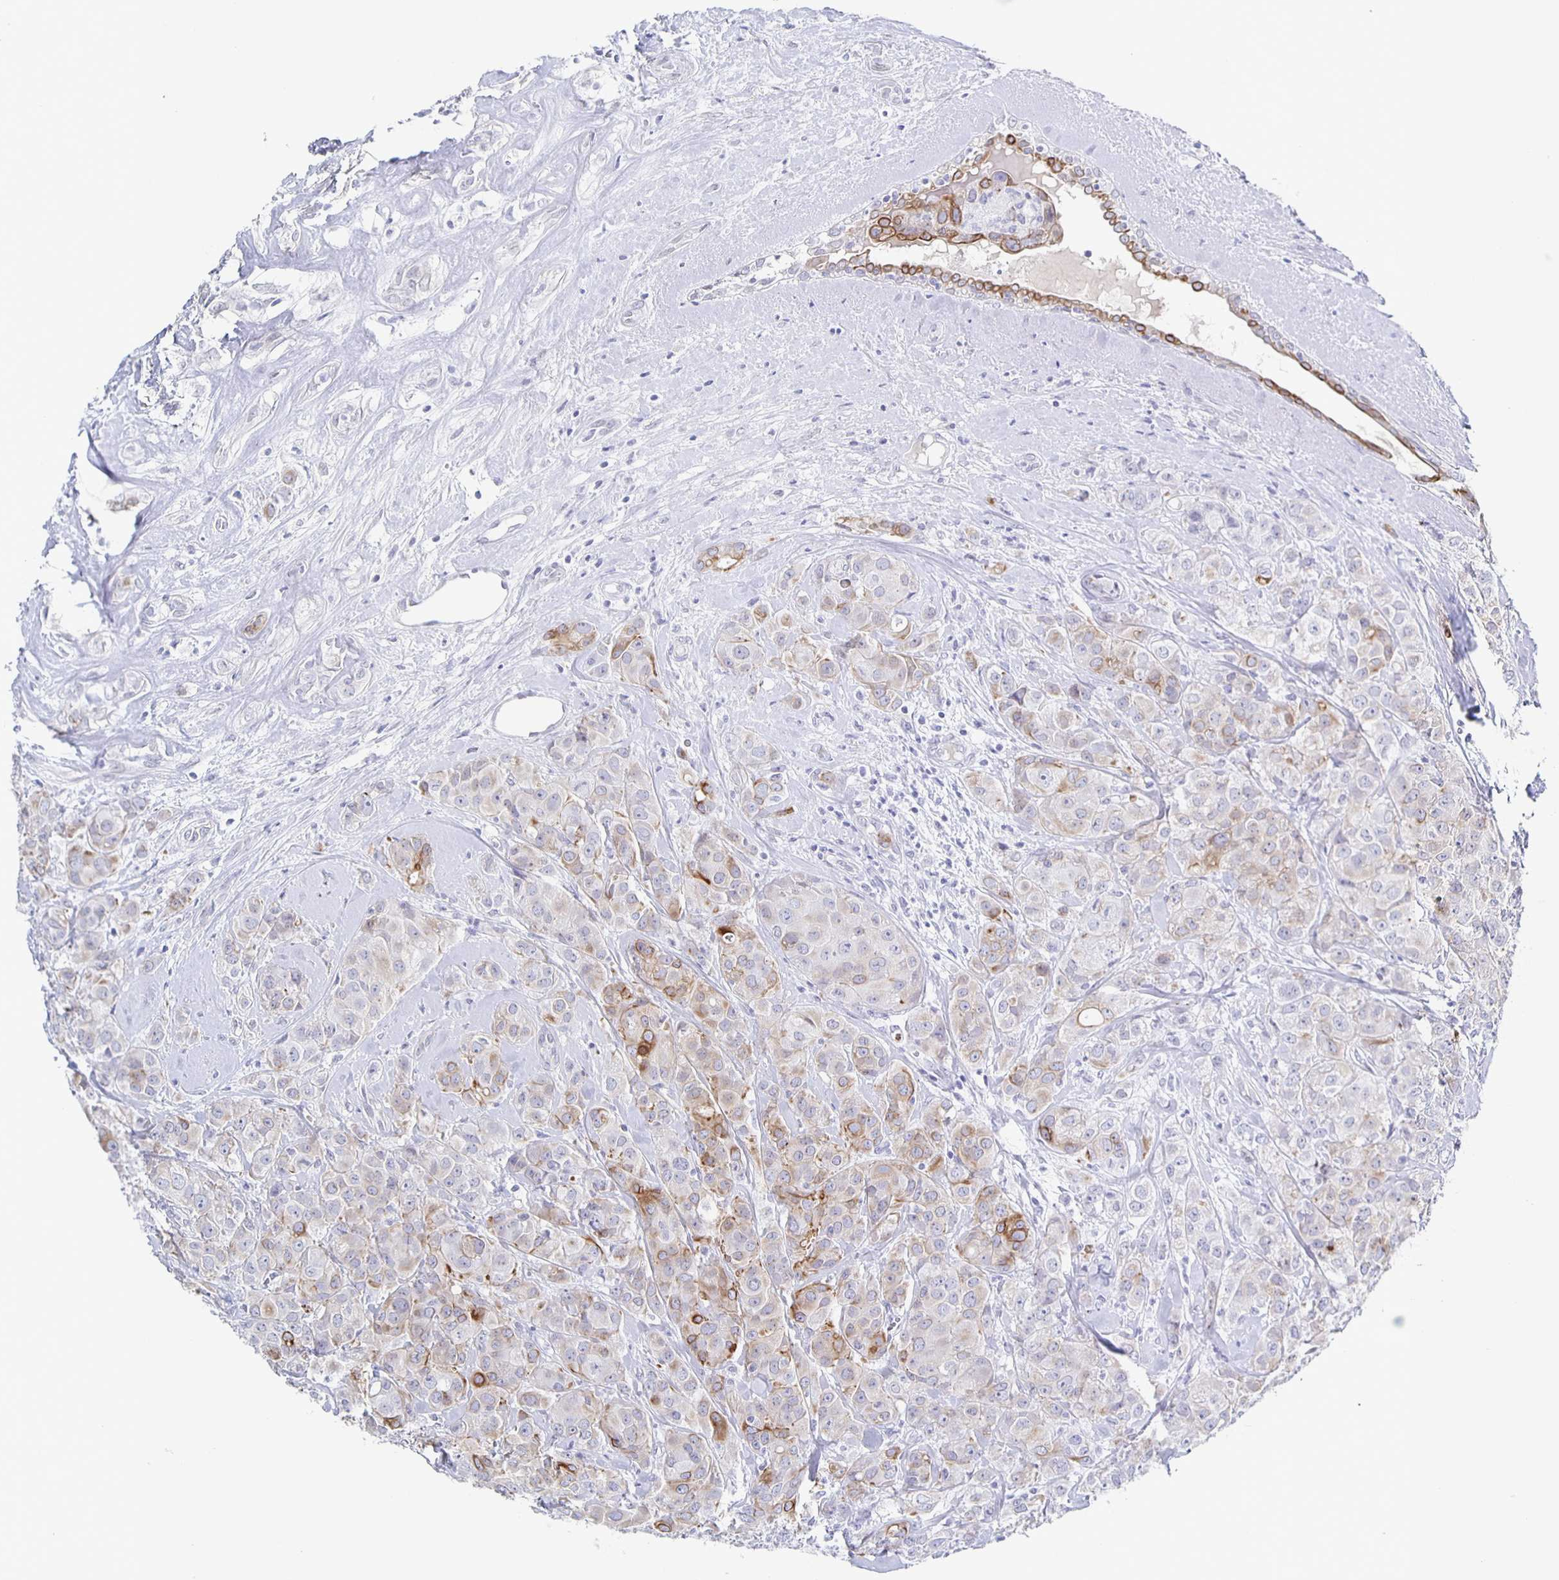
{"staining": {"intensity": "moderate", "quantity": "<25%", "location": "cytoplasmic/membranous"}, "tissue": "breast cancer", "cell_type": "Tumor cells", "image_type": "cancer", "snomed": [{"axis": "morphology", "description": "Normal tissue, NOS"}, {"axis": "morphology", "description": "Duct carcinoma"}, {"axis": "topography", "description": "Breast"}], "caption": "This histopathology image shows IHC staining of breast cancer (infiltrating ductal carcinoma), with low moderate cytoplasmic/membranous expression in about <25% of tumor cells.", "gene": "CCDC17", "patient": {"sex": "female", "age": 43}}